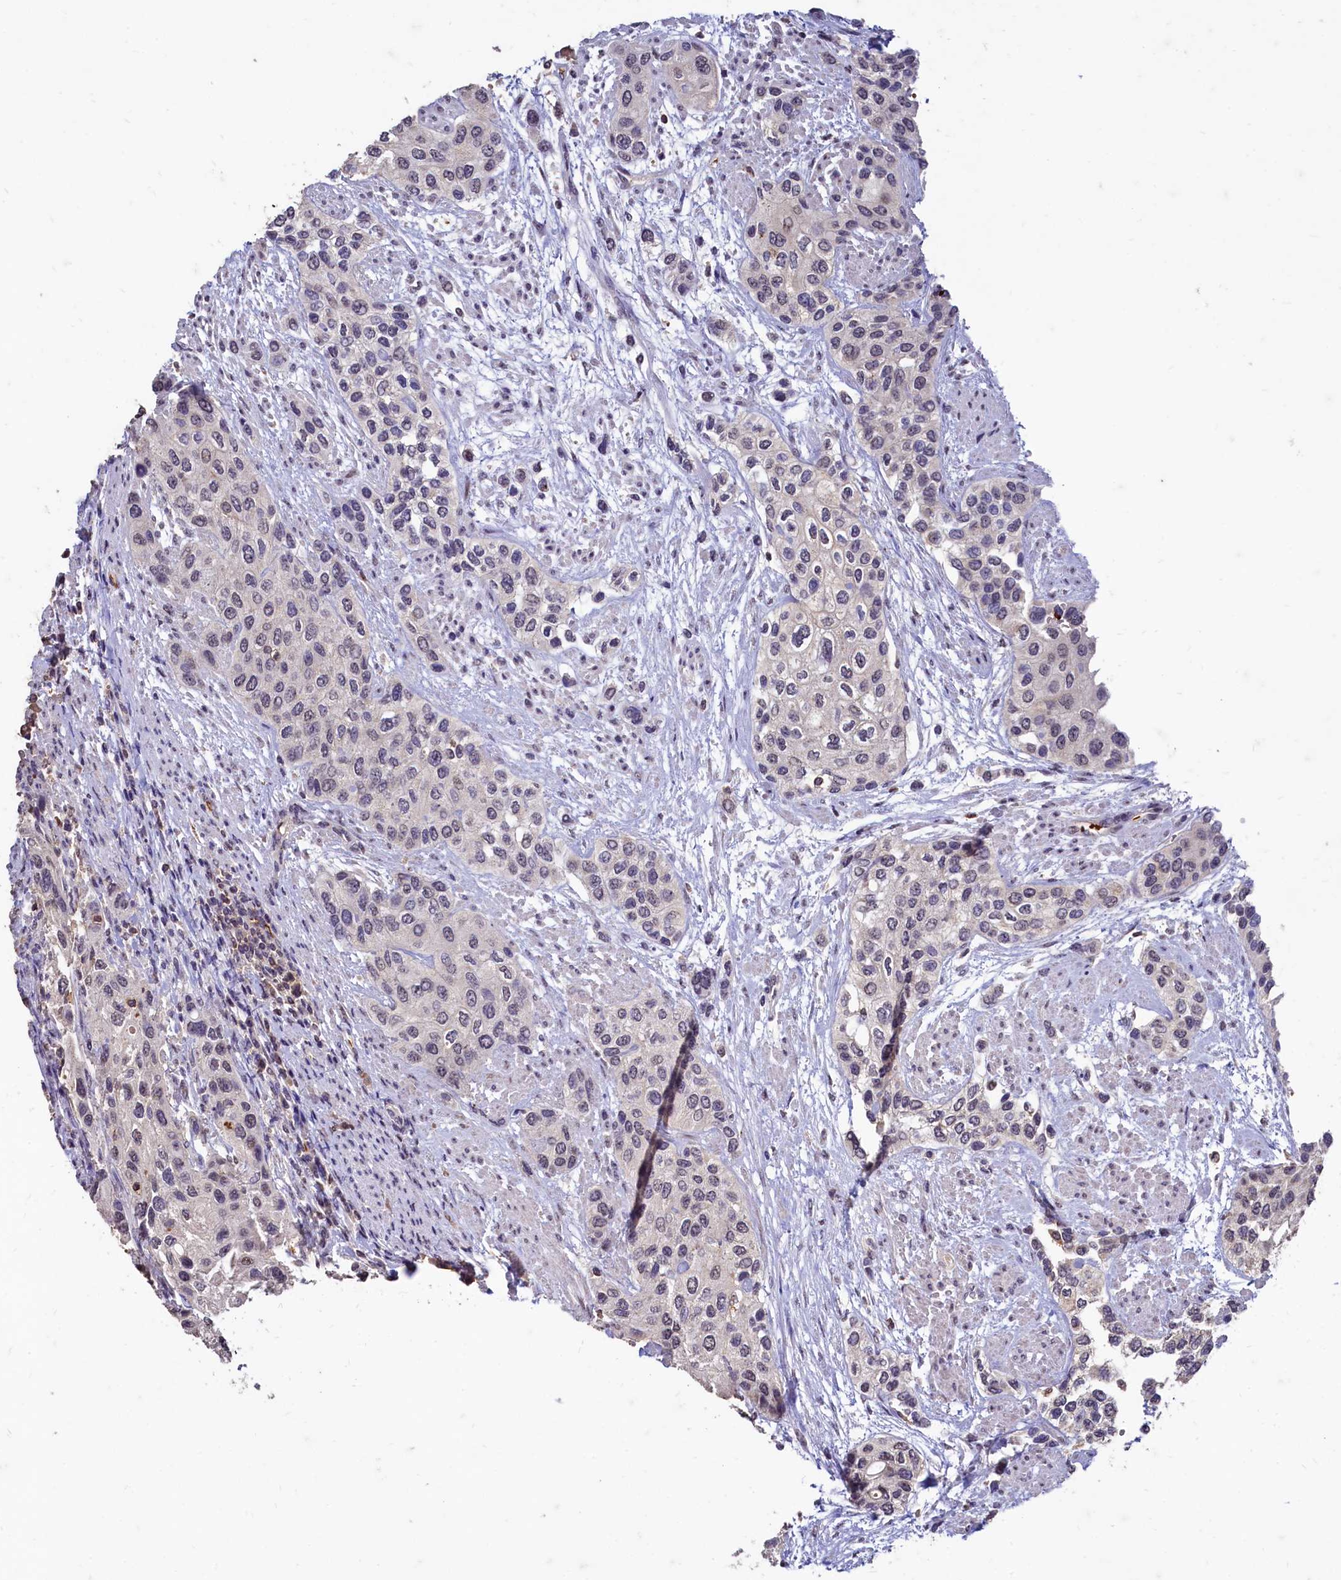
{"staining": {"intensity": "weak", "quantity": "<25%", "location": "nuclear"}, "tissue": "urothelial cancer", "cell_type": "Tumor cells", "image_type": "cancer", "snomed": [{"axis": "morphology", "description": "Normal tissue, NOS"}, {"axis": "morphology", "description": "Urothelial carcinoma, High grade"}, {"axis": "topography", "description": "Vascular tissue"}, {"axis": "topography", "description": "Urinary bladder"}], "caption": "Immunohistochemistry (IHC) micrograph of neoplastic tissue: high-grade urothelial carcinoma stained with DAB (3,3'-diaminobenzidine) demonstrates no significant protein positivity in tumor cells.", "gene": "CSTPP1", "patient": {"sex": "female", "age": 56}}